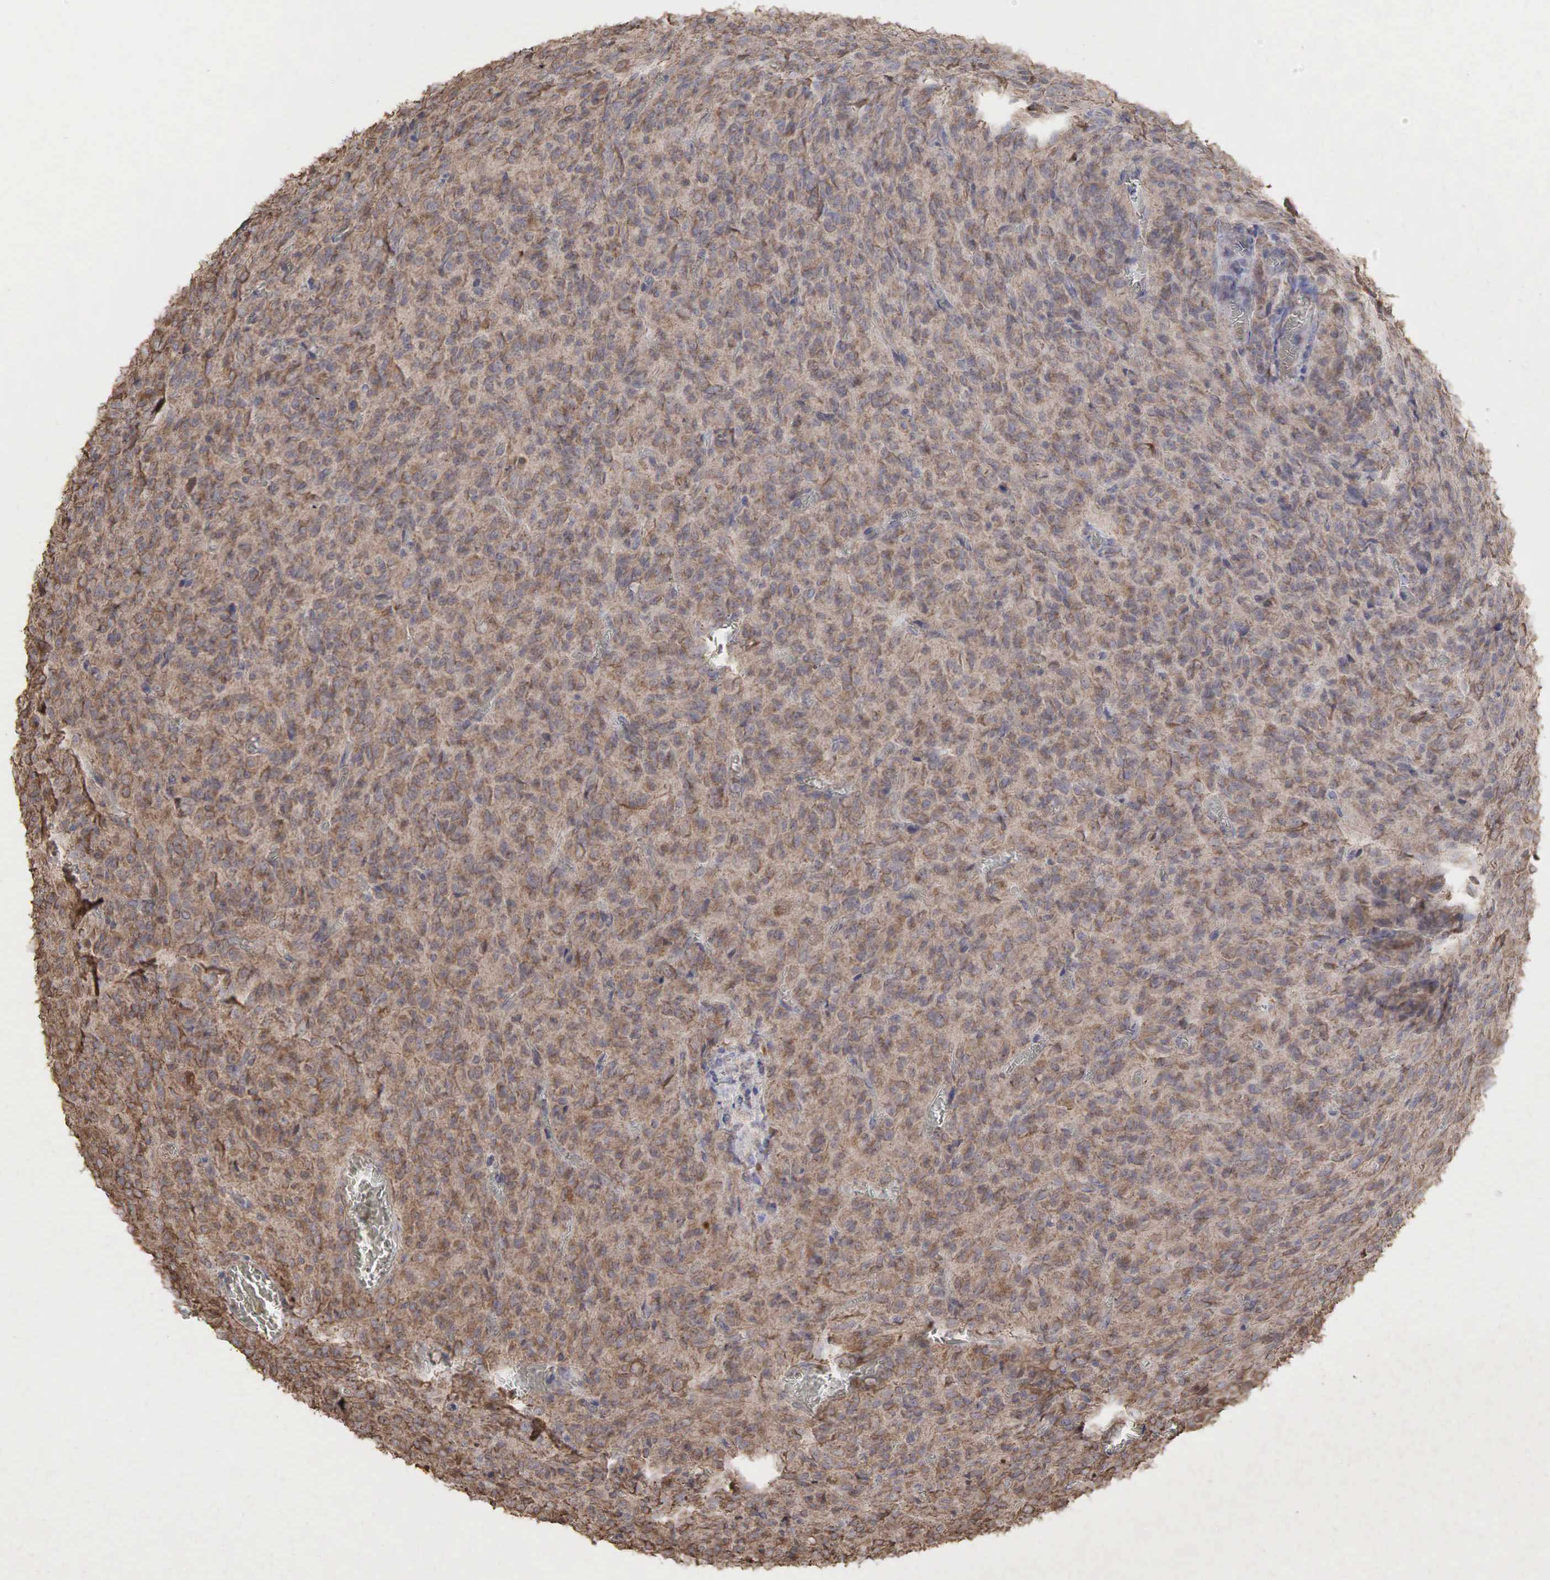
{"staining": {"intensity": "moderate", "quantity": ">75%", "location": "cytoplasmic/membranous"}, "tissue": "glioma", "cell_type": "Tumor cells", "image_type": "cancer", "snomed": [{"axis": "morphology", "description": "Glioma, malignant, High grade"}, {"axis": "topography", "description": "Brain"}], "caption": "The immunohistochemical stain labels moderate cytoplasmic/membranous staining in tumor cells of glioma tissue.", "gene": "PABPC5", "patient": {"sex": "male", "age": 56}}